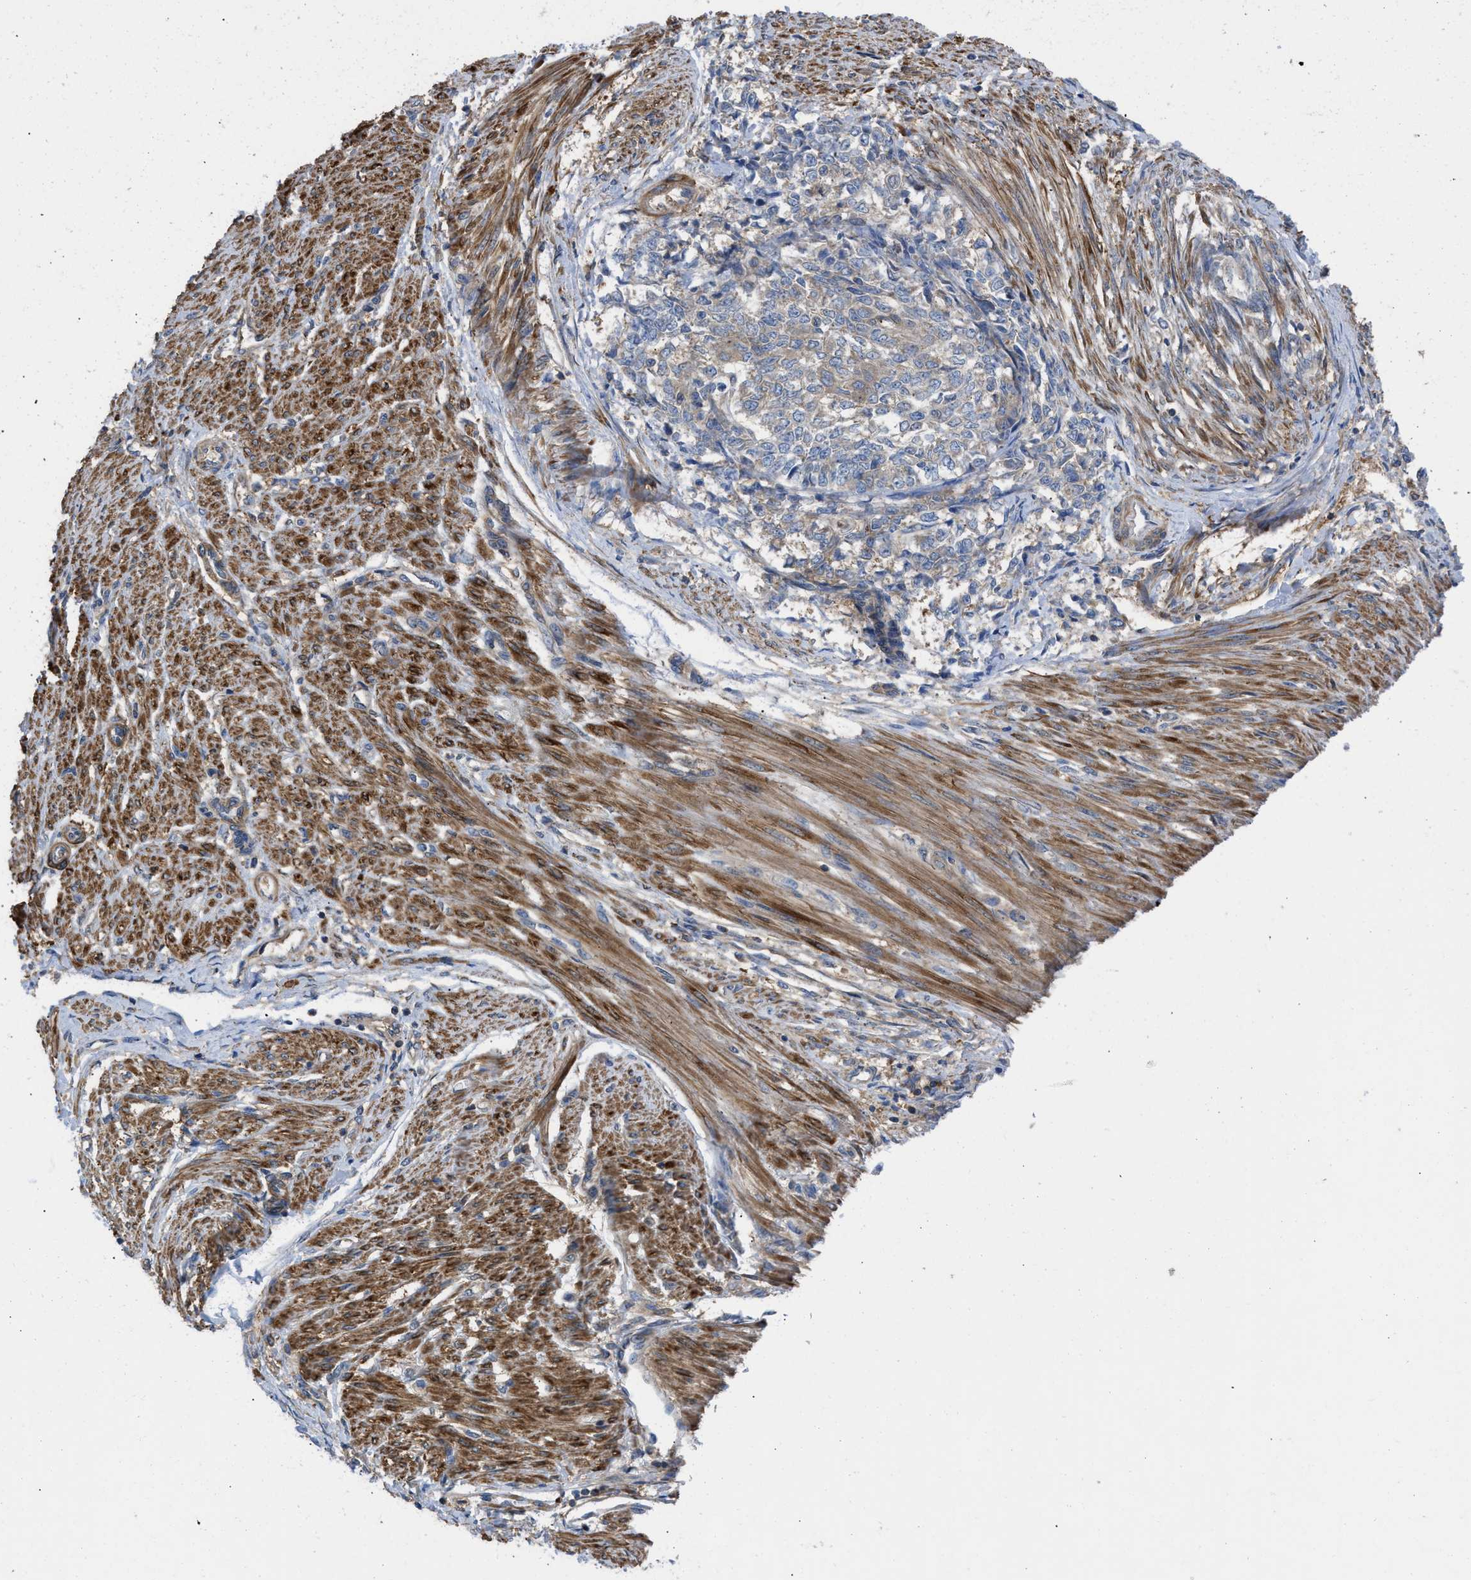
{"staining": {"intensity": "weak", "quantity": ">75%", "location": "cytoplasmic/membranous"}, "tissue": "endometrial cancer", "cell_type": "Tumor cells", "image_type": "cancer", "snomed": [{"axis": "morphology", "description": "Adenocarcinoma, NOS"}, {"axis": "topography", "description": "Endometrium"}], "caption": "IHC histopathology image of neoplastic tissue: endometrial cancer stained using immunohistochemistry reveals low levels of weak protein expression localized specifically in the cytoplasmic/membranous of tumor cells, appearing as a cytoplasmic/membranous brown color.", "gene": "CHKB", "patient": {"sex": "female", "age": 32}}